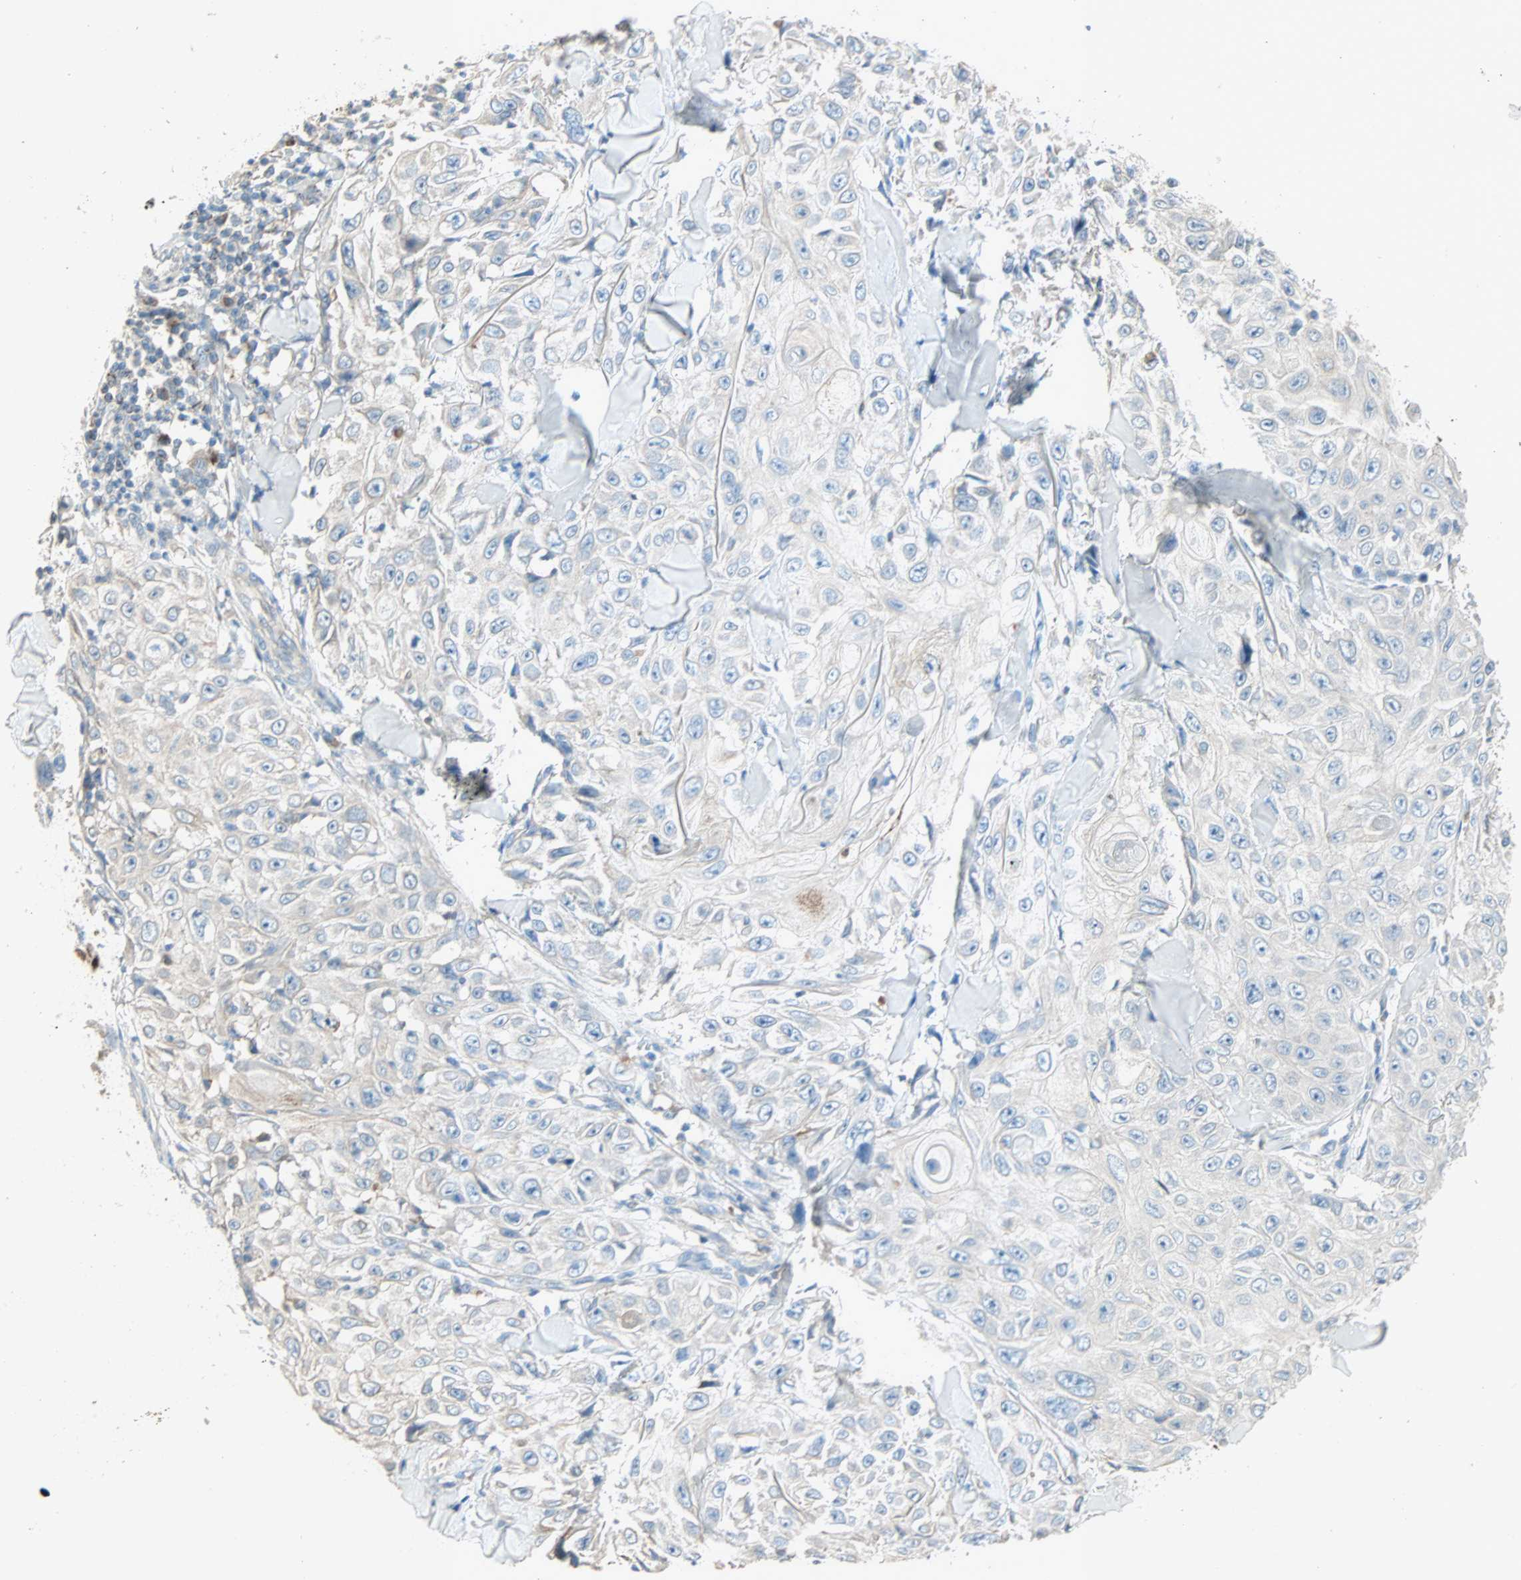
{"staining": {"intensity": "negative", "quantity": "none", "location": "none"}, "tissue": "skin cancer", "cell_type": "Tumor cells", "image_type": "cancer", "snomed": [{"axis": "morphology", "description": "Squamous cell carcinoma, NOS"}, {"axis": "topography", "description": "Skin"}], "caption": "Image shows no significant protein expression in tumor cells of squamous cell carcinoma (skin). (Stains: DAB (3,3'-diaminobenzidine) immunohistochemistry with hematoxylin counter stain, Microscopy: brightfield microscopy at high magnification).", "gene": "ACVRL1", "patient": {"sex": "male", "age": 86}}